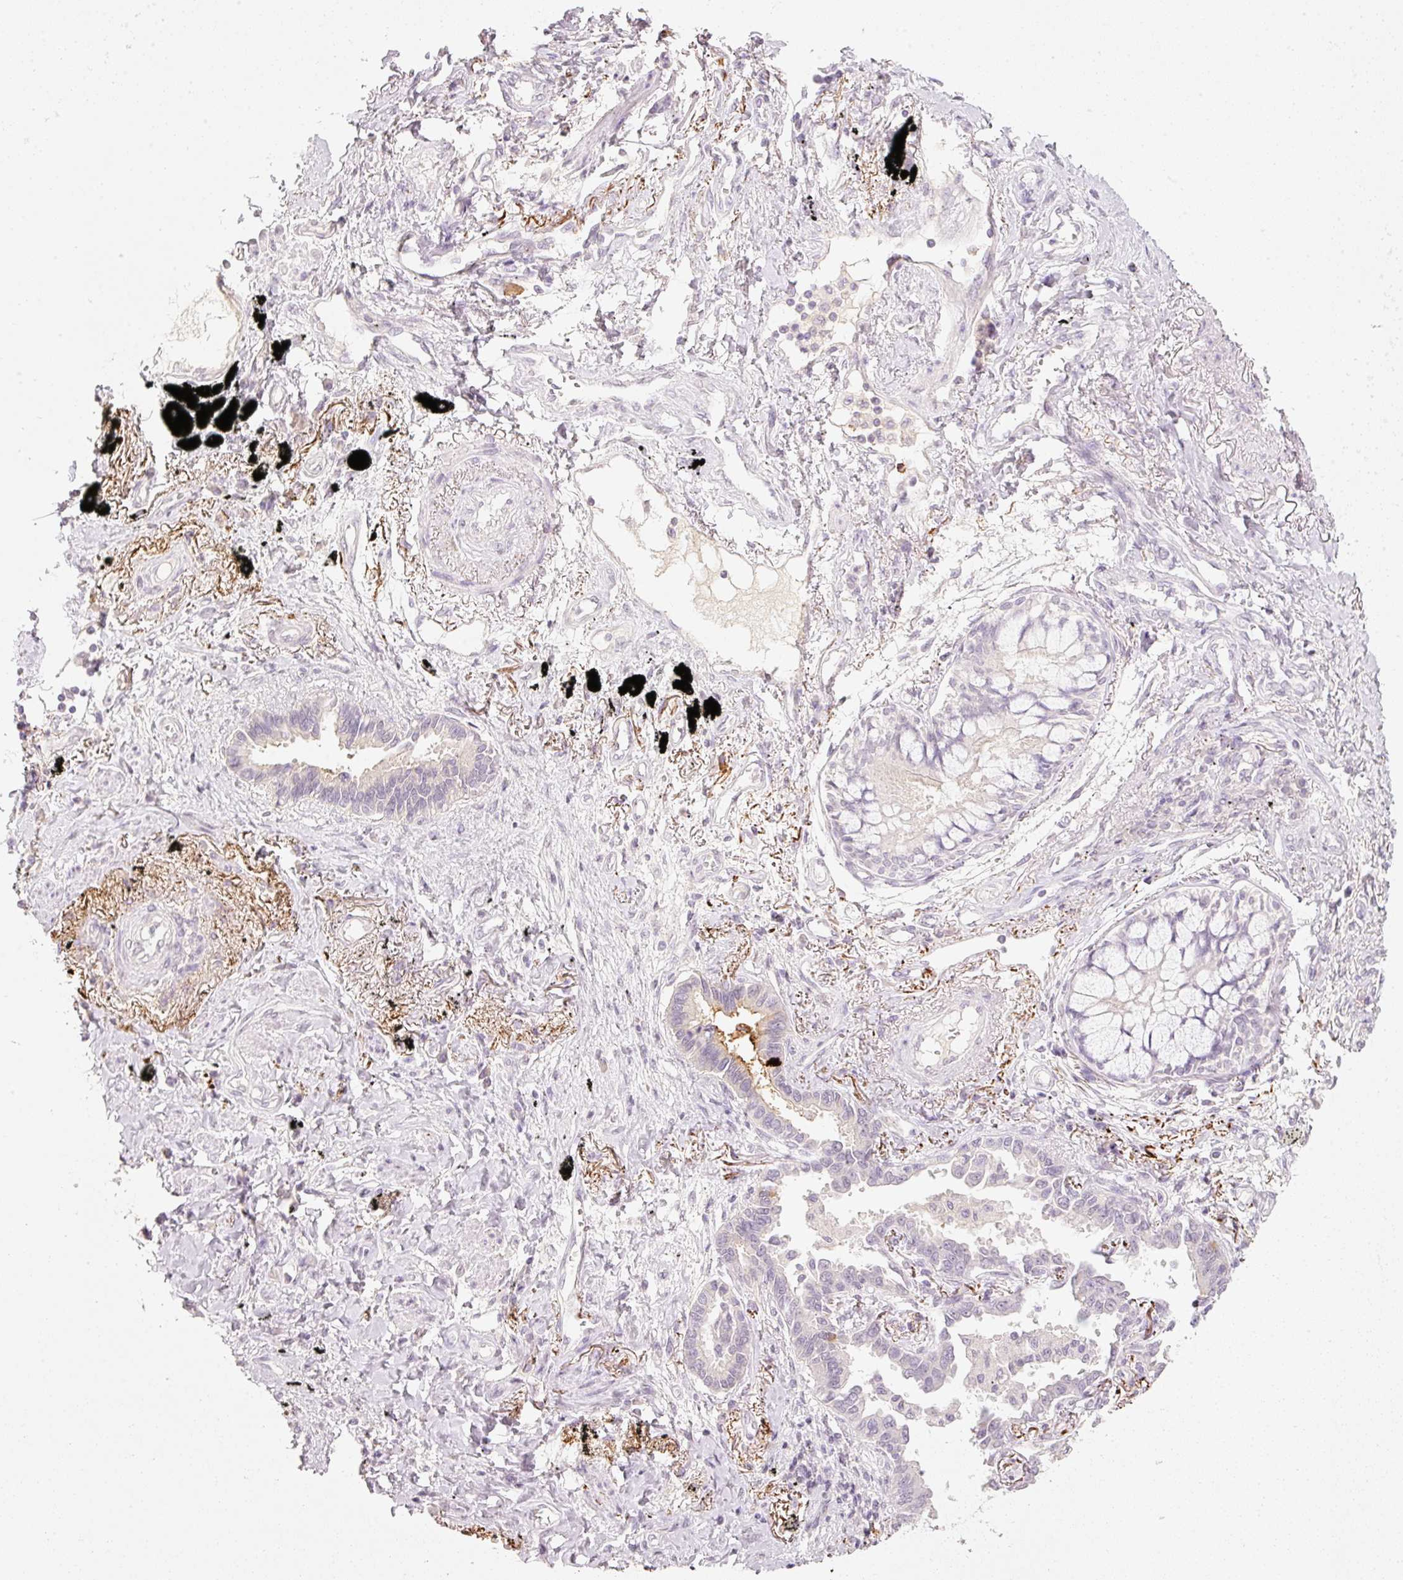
{"staining": {"intensity": "strong", "quantity": "<25%", "location": "cytoplasmic/membranous"}, "tissue": "lung cancer", "cell_type": "Tumor cells", "image_type": "cancer", "snomed": [{"axis": "morphology", "description": "Adenocarcinoma, NOS"}, {"axis": "topography", "description": "Lung"}], "caption": "This photomicrograph reveals IHC staining of lung adenocarcinoma, with medium strong cytoplasmic/membranous positivity in approximately <25% of tumor cells.", "gene": "STEAP1", "patient": {"sex": "male", "age": 67}}